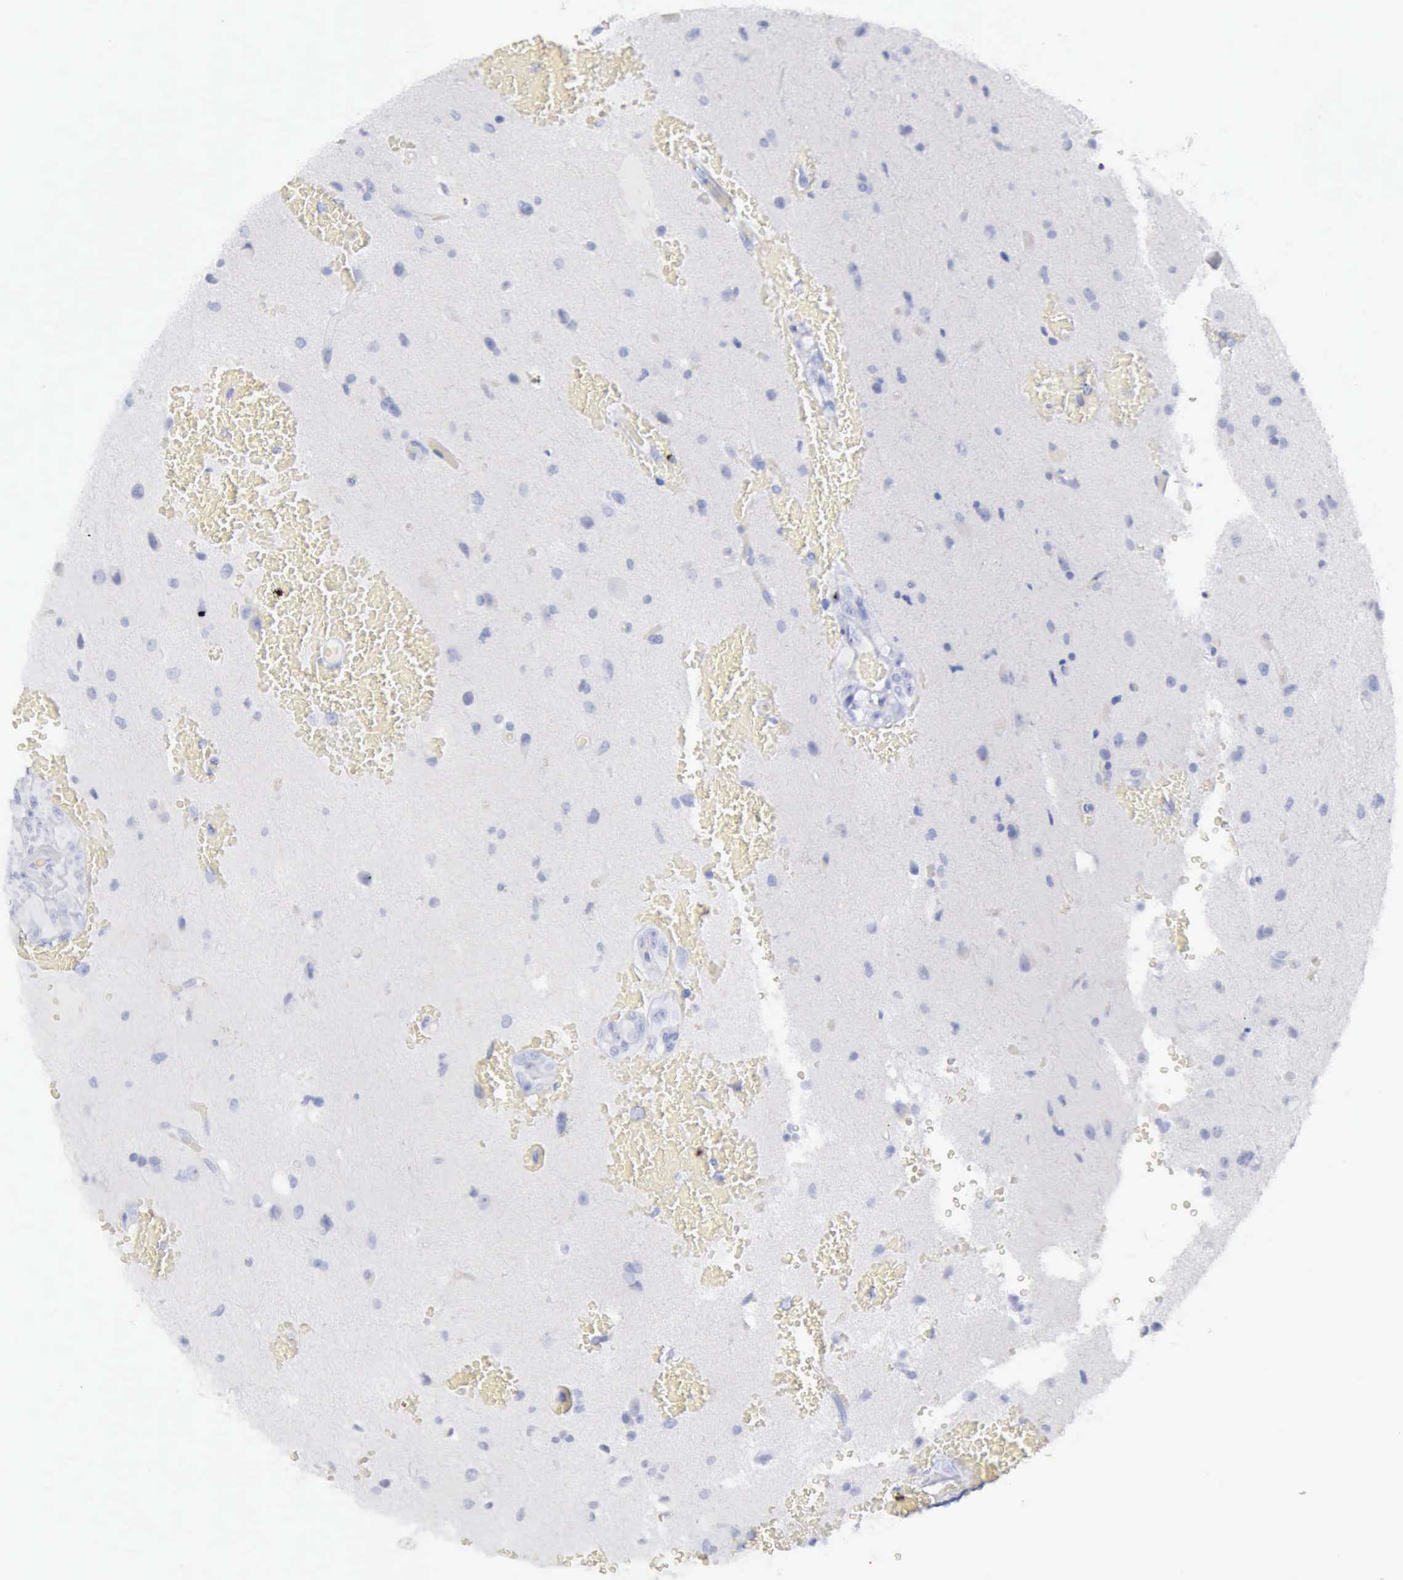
{"staining": {"intensity": "negative", "quantity": "none", "location": "none"}, "tissue": "glioma", "cell_type": "Tumor cells", "image_type": "cancer", "snomed": [{"axis": "morphology", "description": "Glioma, malignant, High grade"}, {"axis": "topography", "description": "Brain"}], "caption": "Human malignant glioma (high-grade) stained for a protein using immunohistochemistry displays no expression in tumor cells.", "gene": "GZMB", "patient": {"sex": "male", "age": 48}}